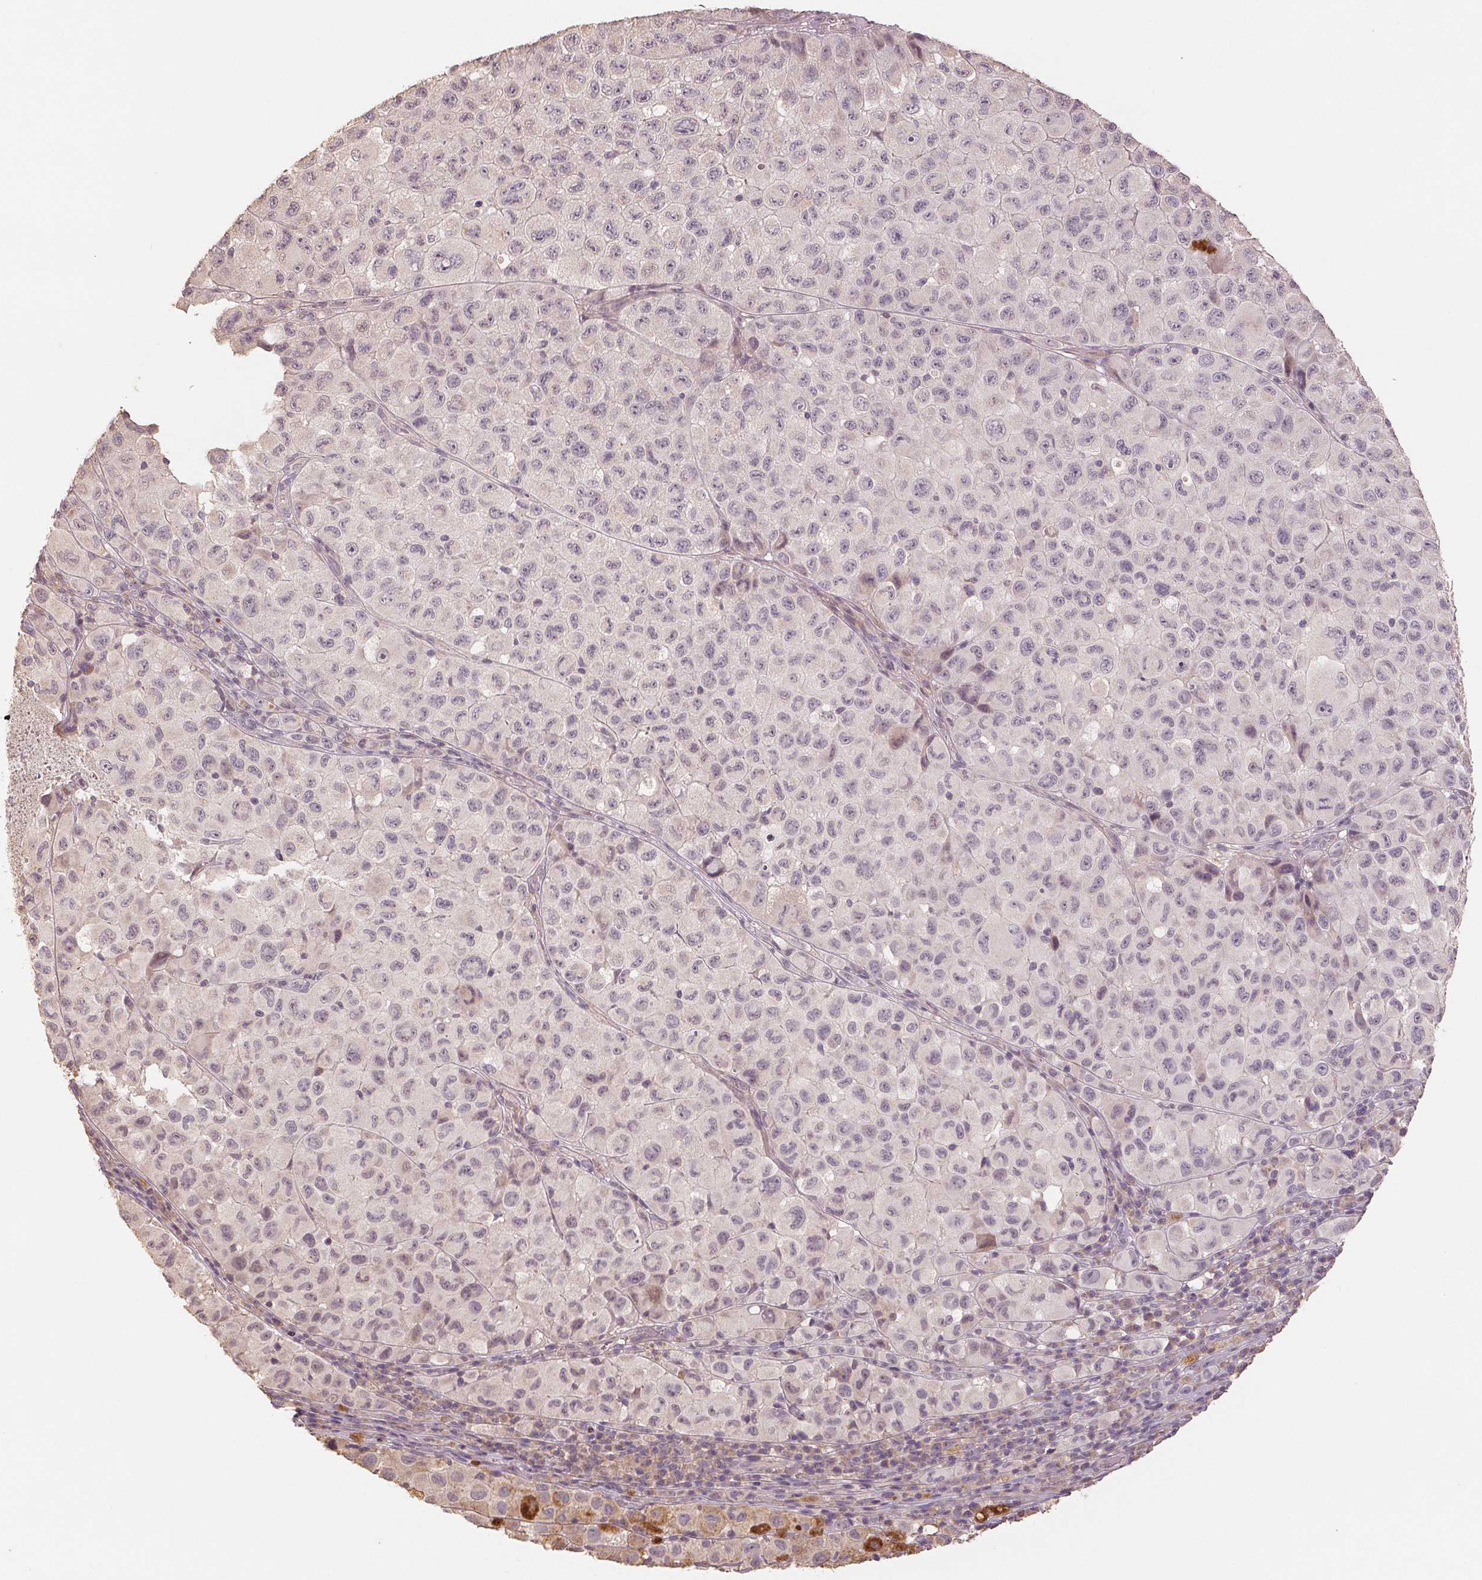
{"staining": {"intensity": "negative", "quantity": "none", "location": "none"}, "tissue": "melanoma", "cell_type": "Tumor cells", "image_type": "cancer", "snomed": [{"axis": "morphology", "description": "Malignant melanoma, NOS"}, {"axis": "topography", "description": "Skin"}], "caption": "A histopathology image of human malignant melanoma is negative for staining in tumor cells.", "gene": "COX14", "patient": {"sex": "male", "age": 93}}